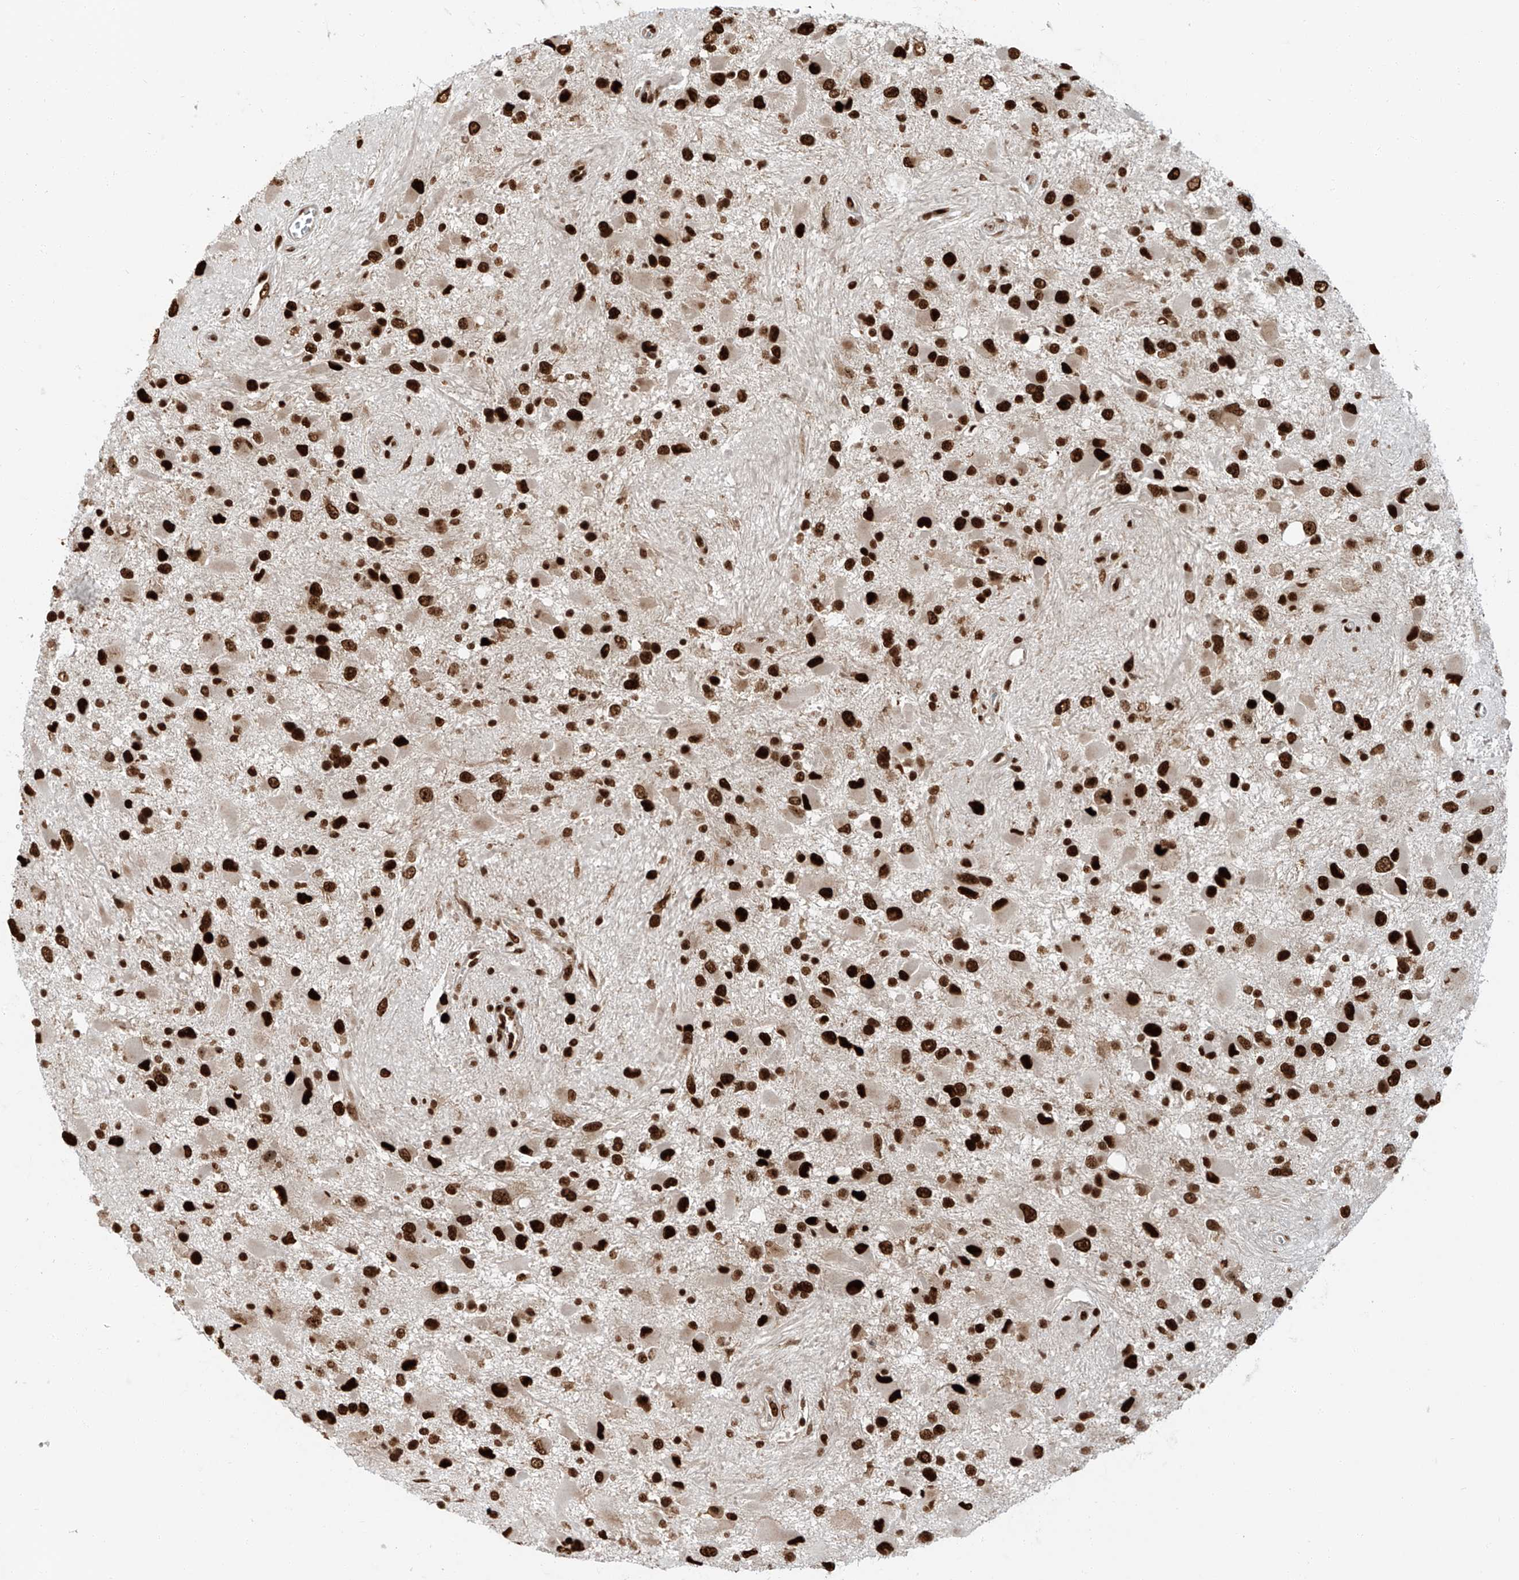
{"staining": {"intensity": "strong", "quantity": ">75%", "location": "nuclear"}, "tissue": "glioma", "cell_type": "Tumor cells", "image_type": "cancer", "snomed": [{"axis": "morphology", "description": "Glioma, malignant, High grade"}, {"axis": "topography", "description": "Brain"}], "caption": "Immunohistochemistry histopathology image of glioma stained for a protein (brown), which reveals high levels of strong nuclear expression in approximately >75% of tumor cells.", "gene": "FAM193B", "patient": {"sex": "male", "age": 53}}